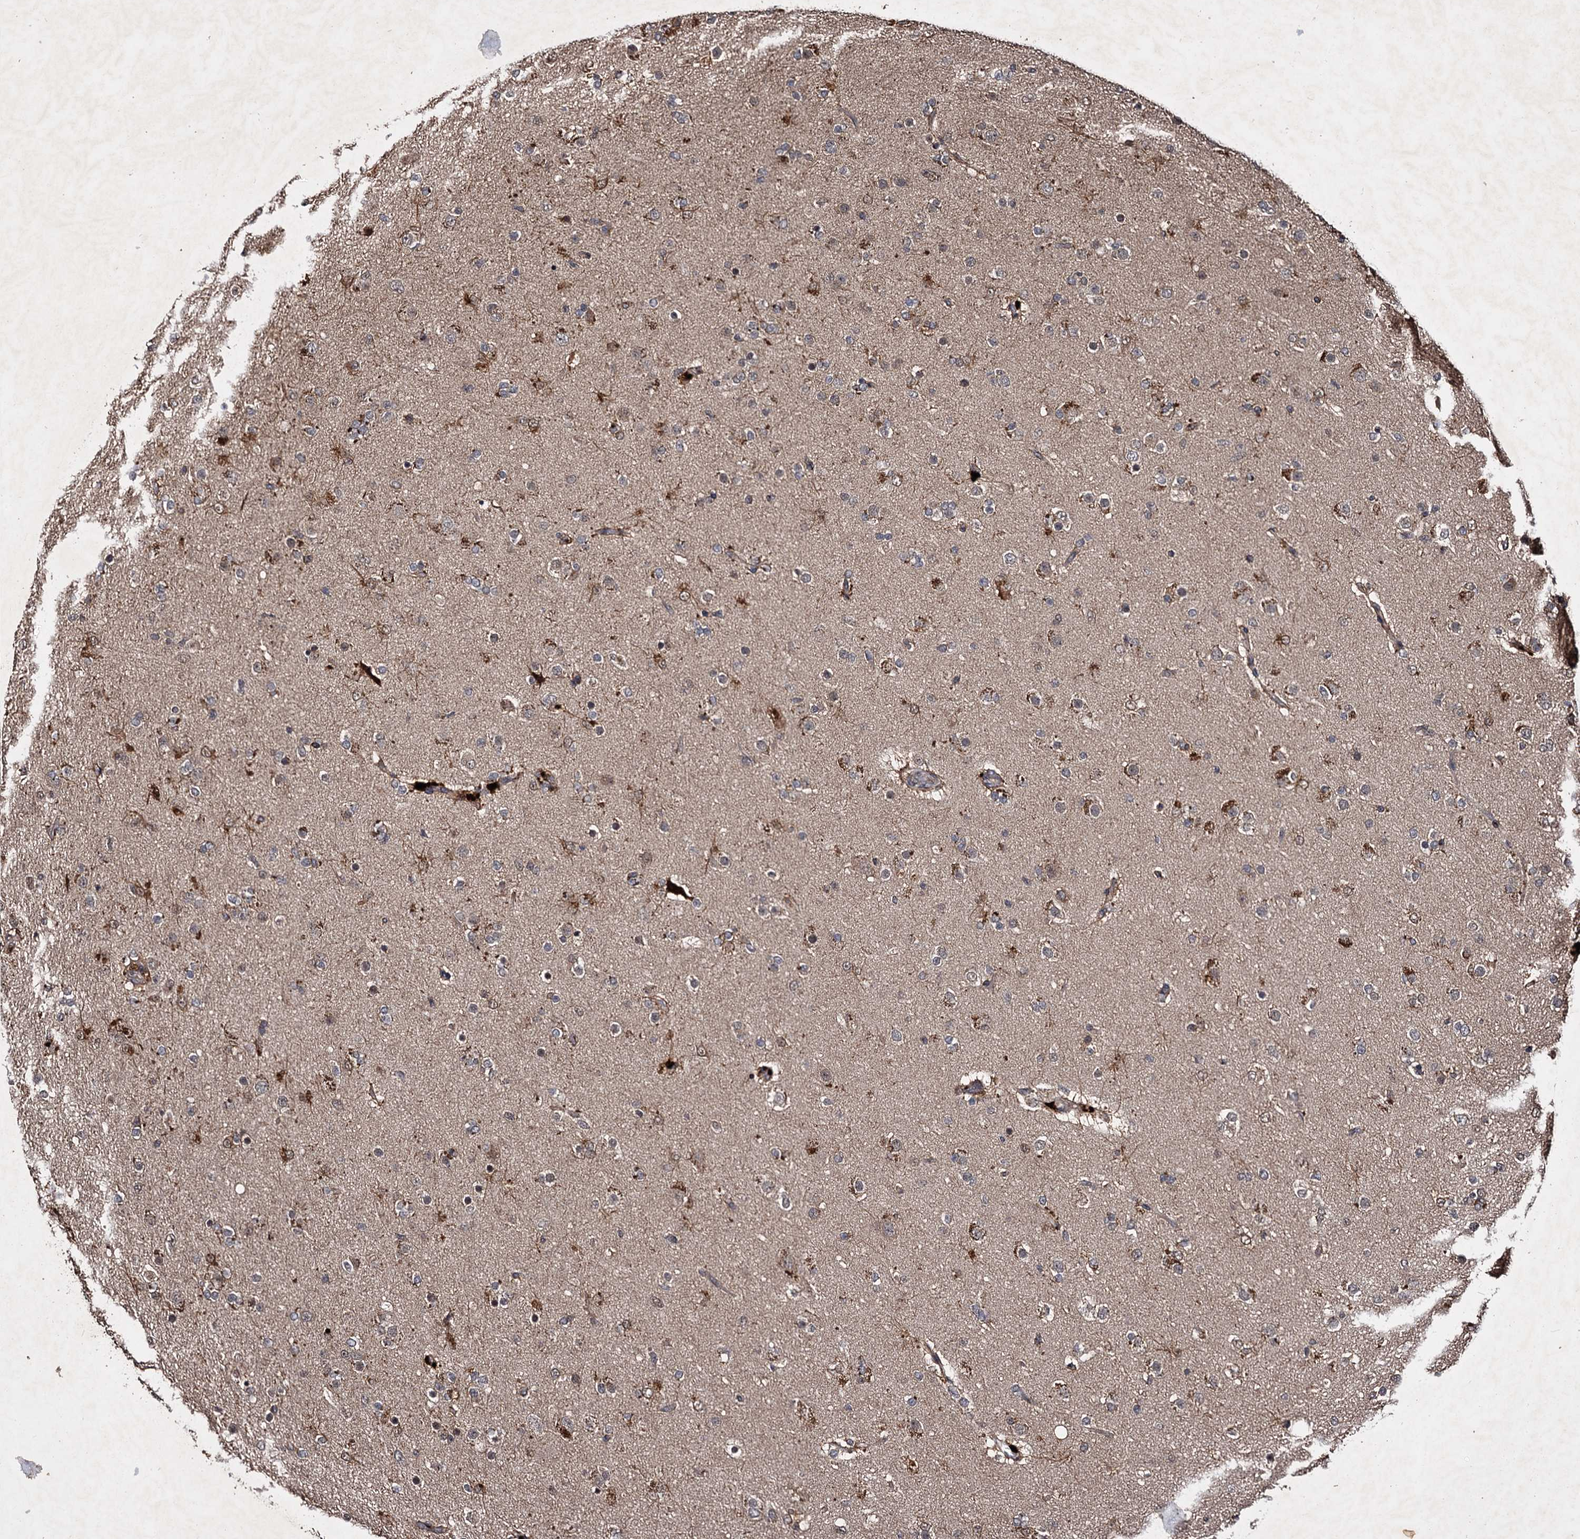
{"staining": {"intensity": "negative", "quantity": "none", "location": "none"}, "tissue": "glioma", "cell_type": "Tumor cells", "image_type": "cancer", "snomed": [{"axis": "morphology", "description": "Glioma, malignant, Low grade"}, {"axis": "topography", "description": "Brain"}], "caption": "High power microscopy image of an IHC micrograph of malignant glioma (low-grade), revealing no significant expression in tumor cells.", "gene": "SLC46A3", "patient": {"sex": "male", "age": 65}}